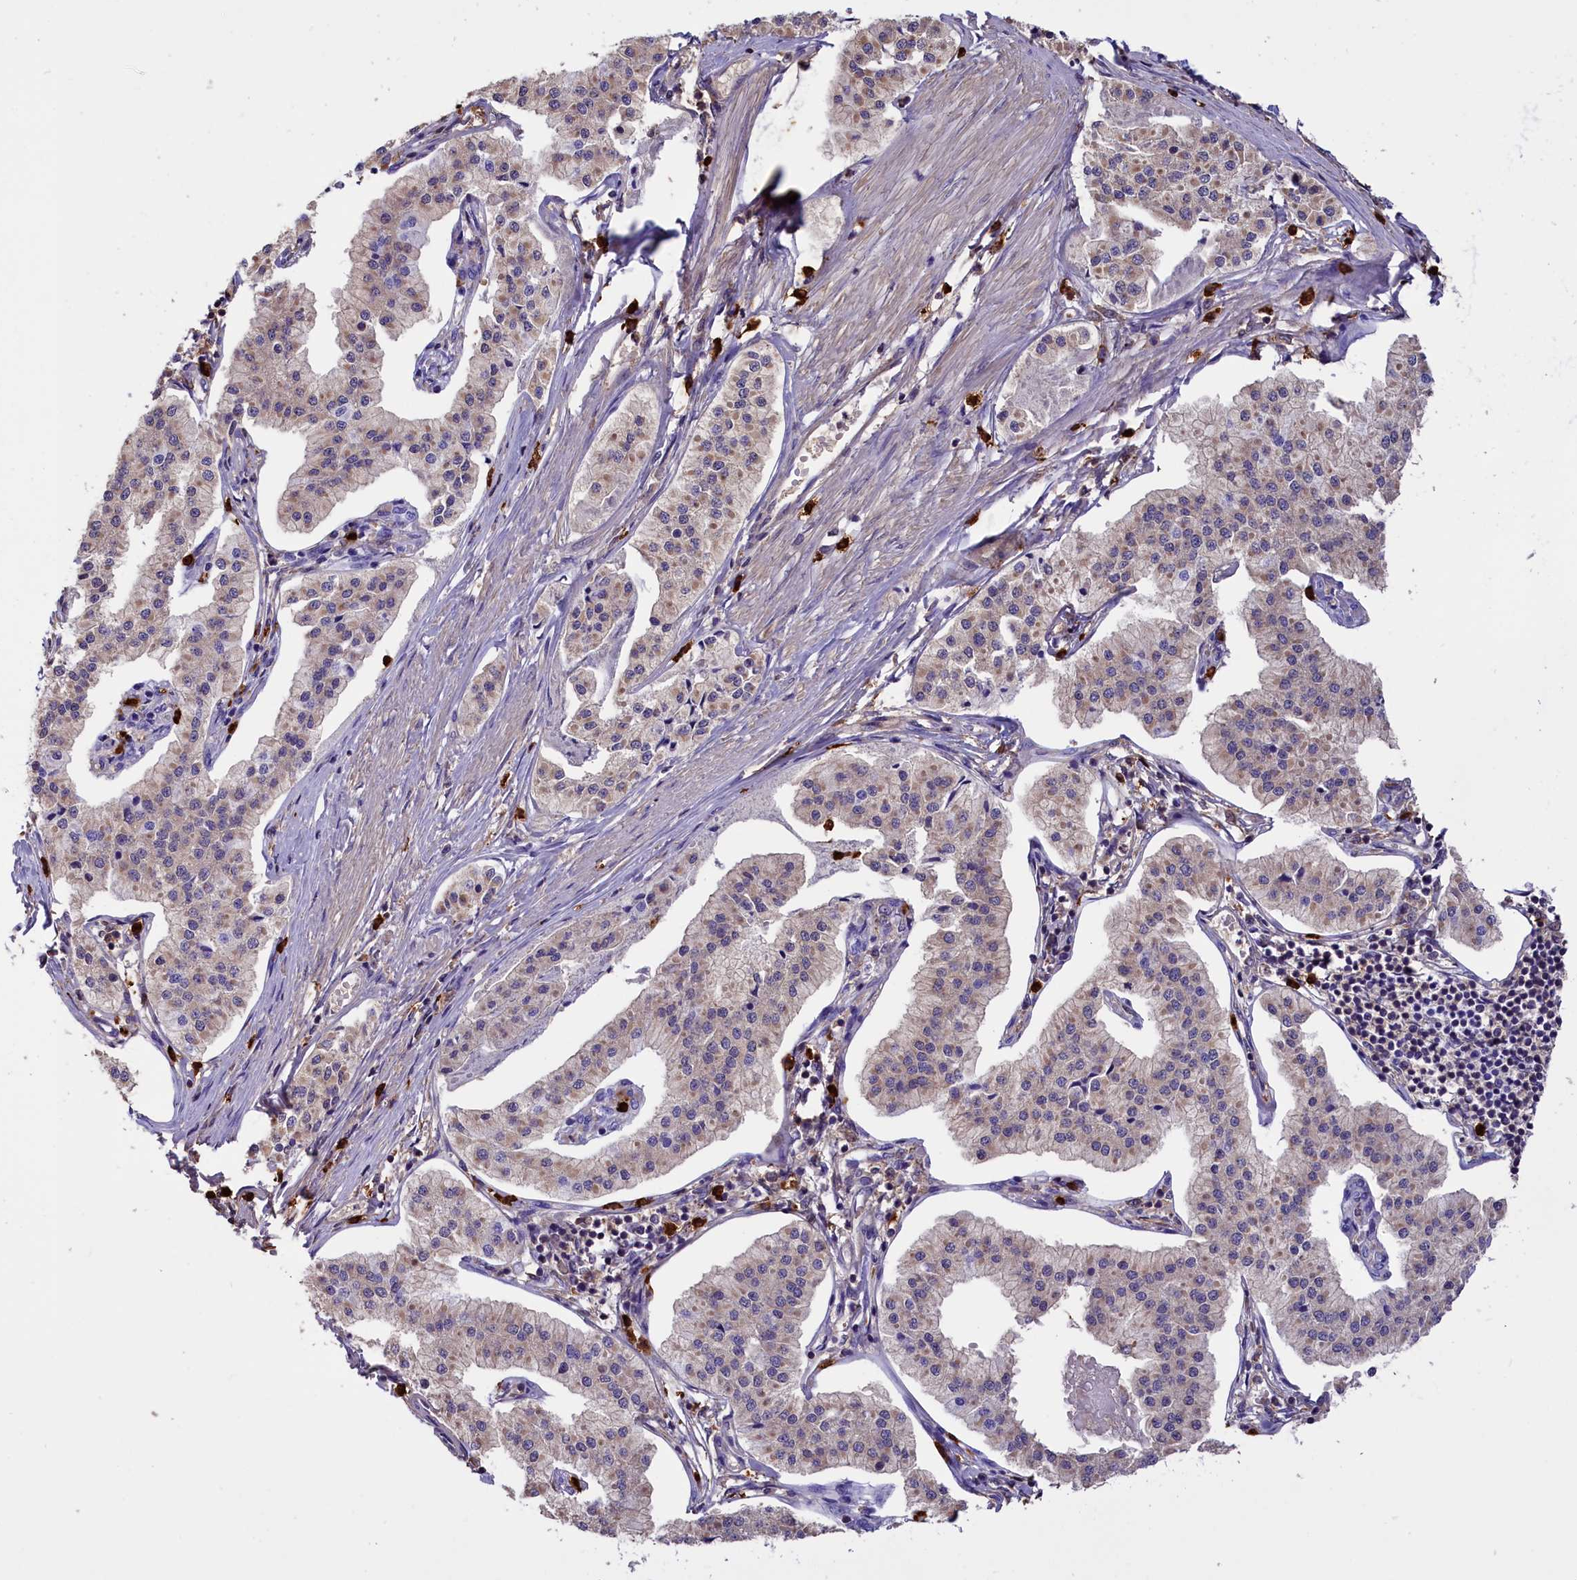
{"staining": {"intensity": "weak", "quantity": "25%-75%", "location": "cytoplasmic/membranous"}, "tissue": "pancreatic cancer", "cell_type": "Tumor cells", "image_type": "cancer", "snomed": [{"axis": "morphology", "description": "Adenocarcinoma, NOS"}, {"axis": "topography", "description": "Pancreas"}], "caption": "Protein staining exhibits weak cytoplasmic/membranous expression in approximately 25%-75% of tumor cells in pancreatic cancer (adenocarcinoma).", "gene": "CLC", "patient": {"sex": "female", "age": 50}}